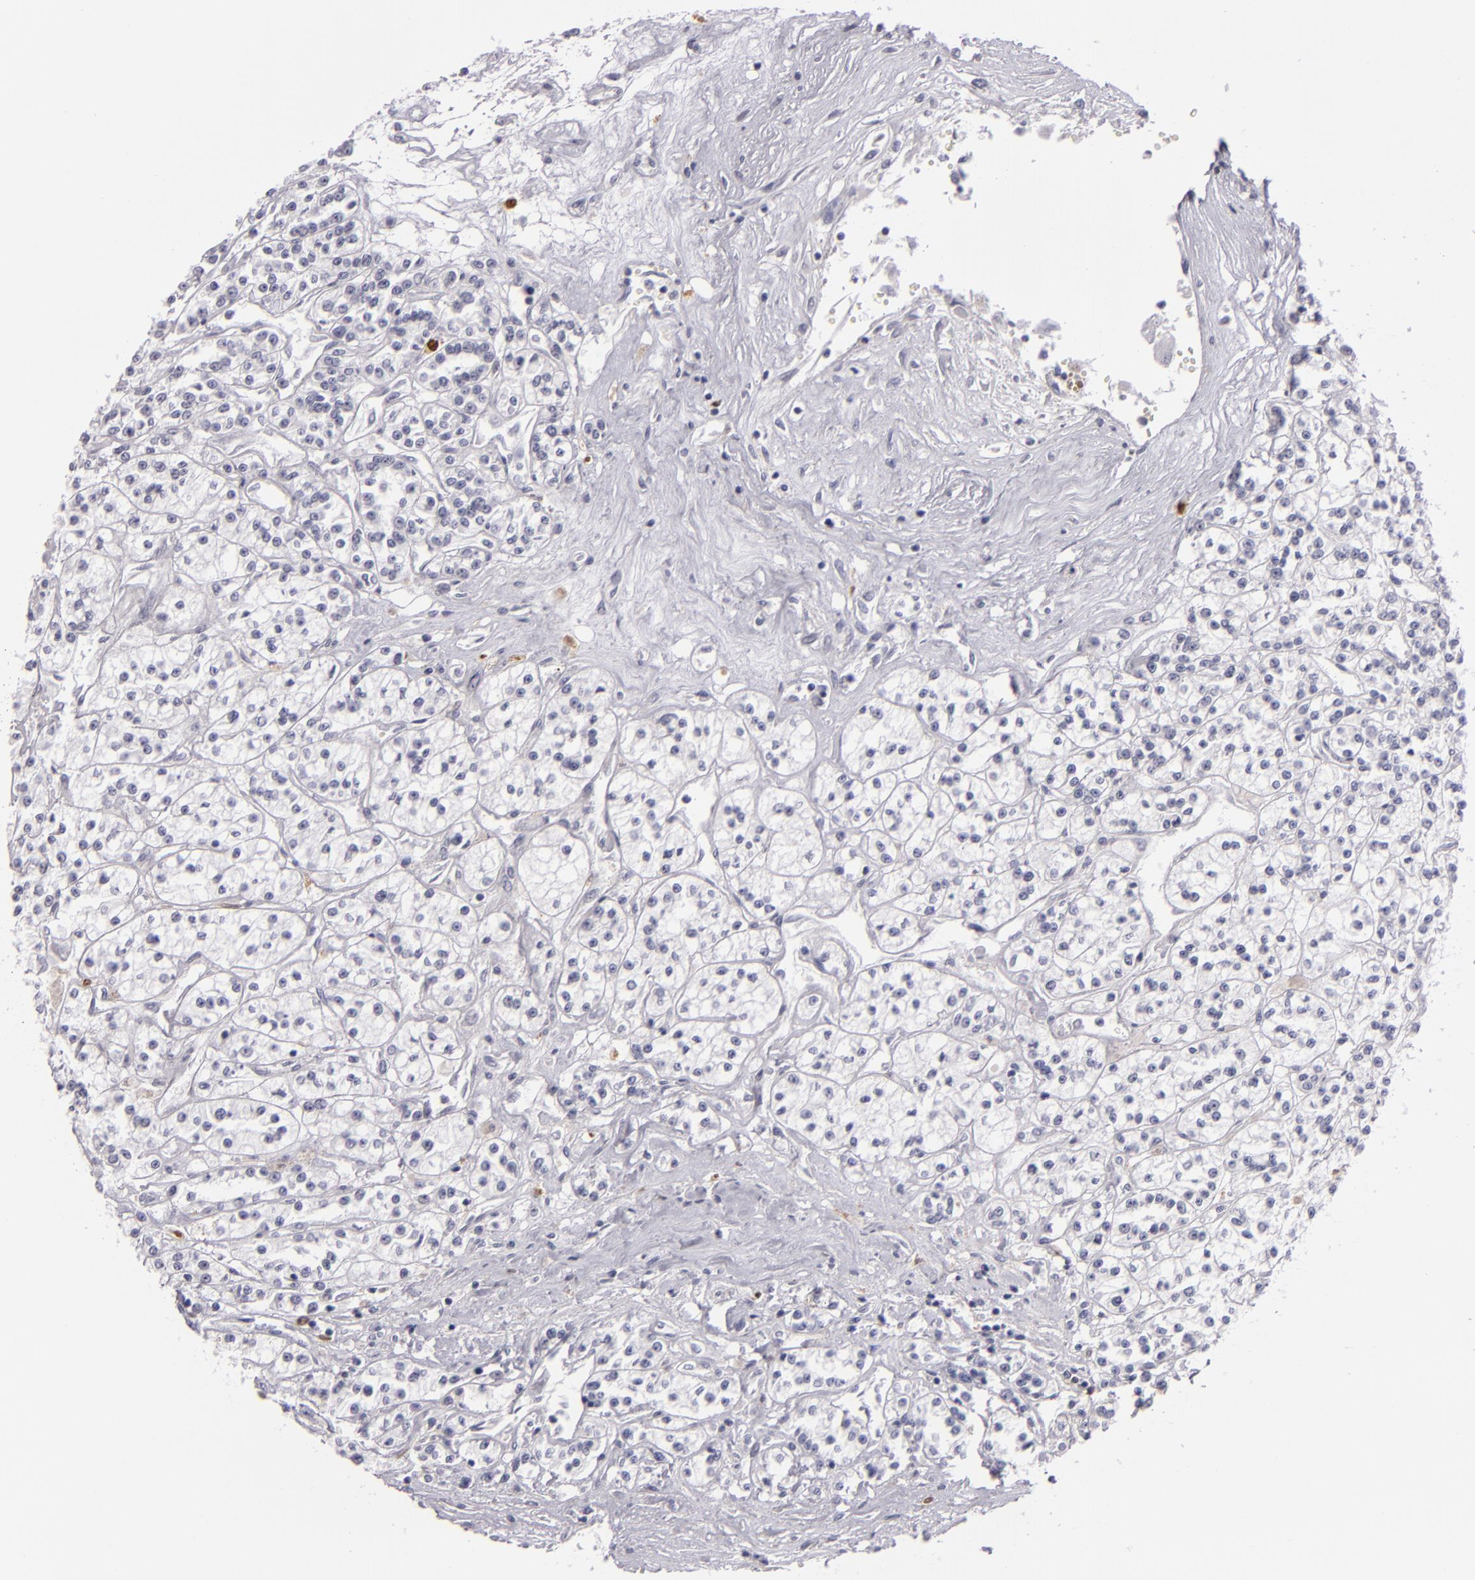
{"staining": {"intensity": "negative", "quantity": "none", "location": "none"}, "tissue": "renal cancer", "cell_type": "Tumor cells", "image_type": "cancer", "snomed": [{"axis": "morphology", "description": "Adenocarcinoma, NOS"}, {"axis": "topography", "description": "Kidney"}], "caption": "Immunohistochemistry (IHC) photomicrograph of human renal cancer stained for a protein (brown), which exhibits no positivity in tumor cells.", "gene": "F13A1", "patient": {"sex": "female", "age": 76}}